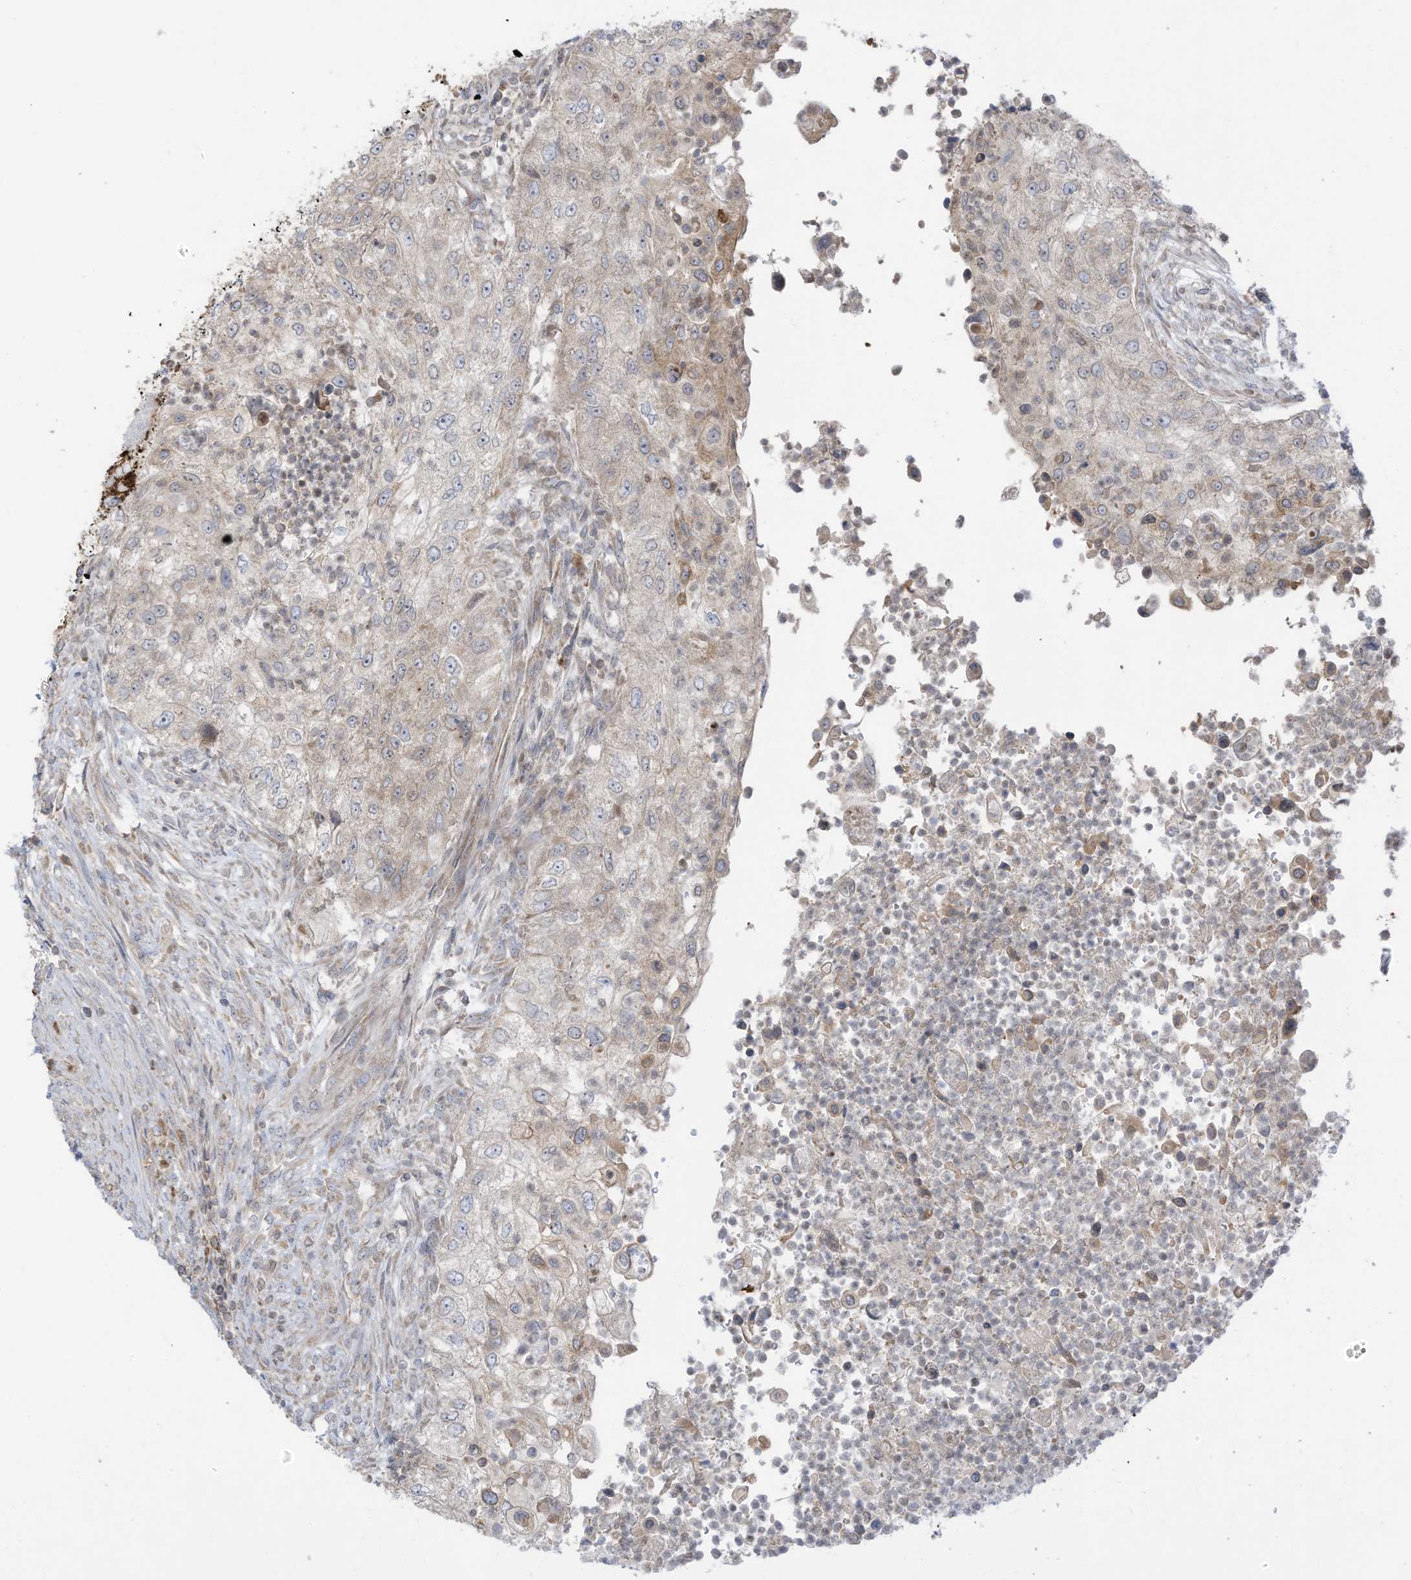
{"staining": {"intensity": "weak", "quantity": "25%-75%", "location": "cytoplasmic/membranous"}, "tissue": "urothelial cancer", "cell_type": "Tumor cells", "image_type": "cancer", "snomed": [{"axis": "morphology", "description": "Urothelial carcinoma, High grade"}, {"axis": "topography", "description": "Urinary bladder"}], "caption": "The micrograph exhibits immunohistochemical staining of high-grade urothelial carcinoma. There is weak cytoplasmic/membranous positivity is present in about 25%-75% of tumor cells. The staining is performed using DAB (3,3'-diaminobenzidine) brown chromogen to label protein expression. The nuclei are counter-stained blue using hematoxylin.", "gene": "CGAS", "patient": {"sex": "female", "age": 60}}